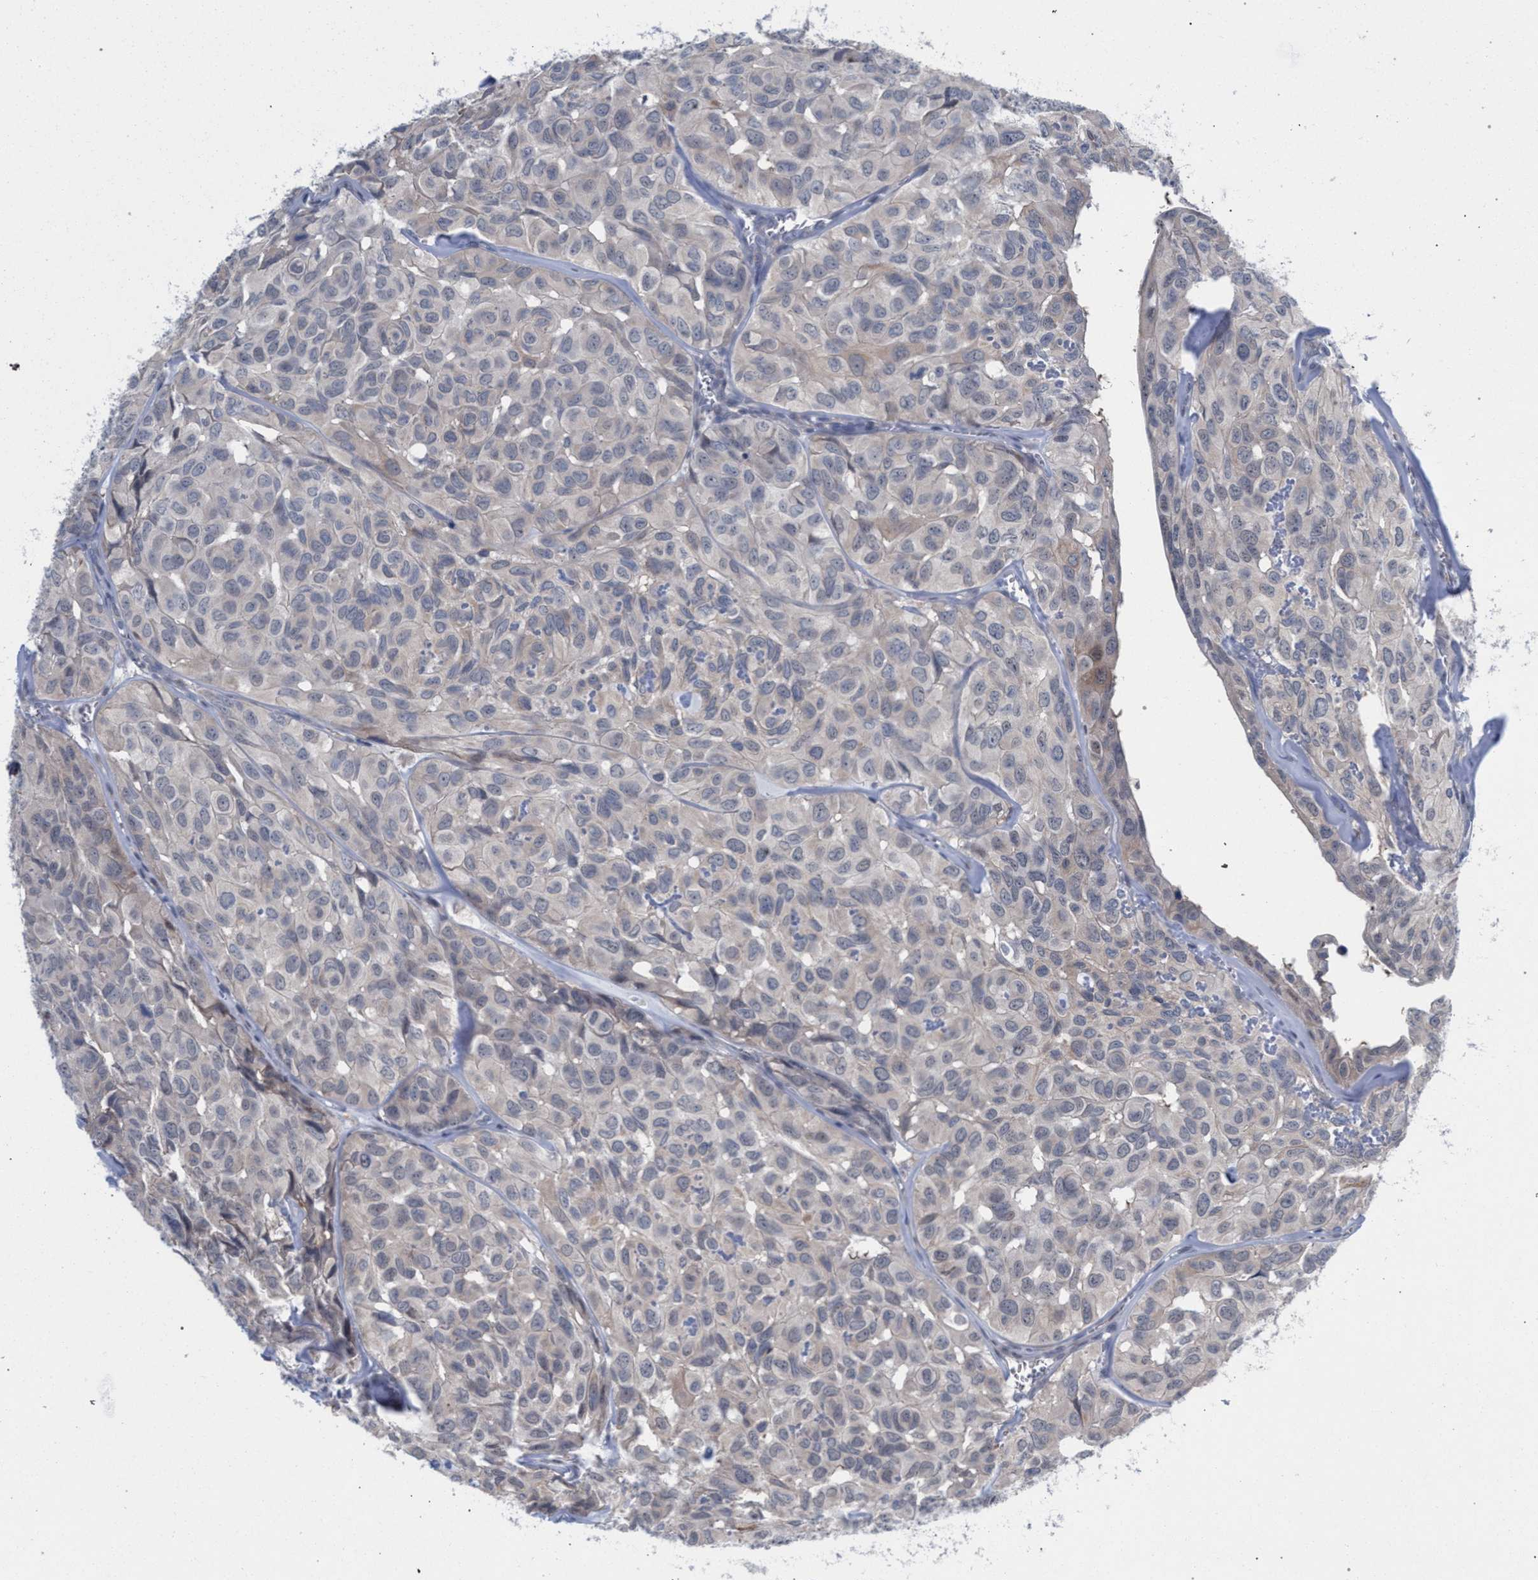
{"staining": {"intensity": "weak", "quantity": "25%-75%", "location": "cytoplasmic/membranous"}, "tissue": "head and neck cancer", "cell_type": "Tumor cells", "image_type": "cancer", "snomed": [{"axis": "morphology", "description": "Adenocarcinoma, NOS"}, {"axis": "topography", "description": "Salivary gland, NOS"}, {"axis": "topography", "description": "Head-Neck"}], "caption": "Approximately 25%-75% of tumor cells in head and neck cancer demonstrate weak cytoplasmic/membranous protein staining as visualized by brown immunohistochemical staining.", "gene": "FHOD3", "patient": {"sex": "female", "age": 76}}